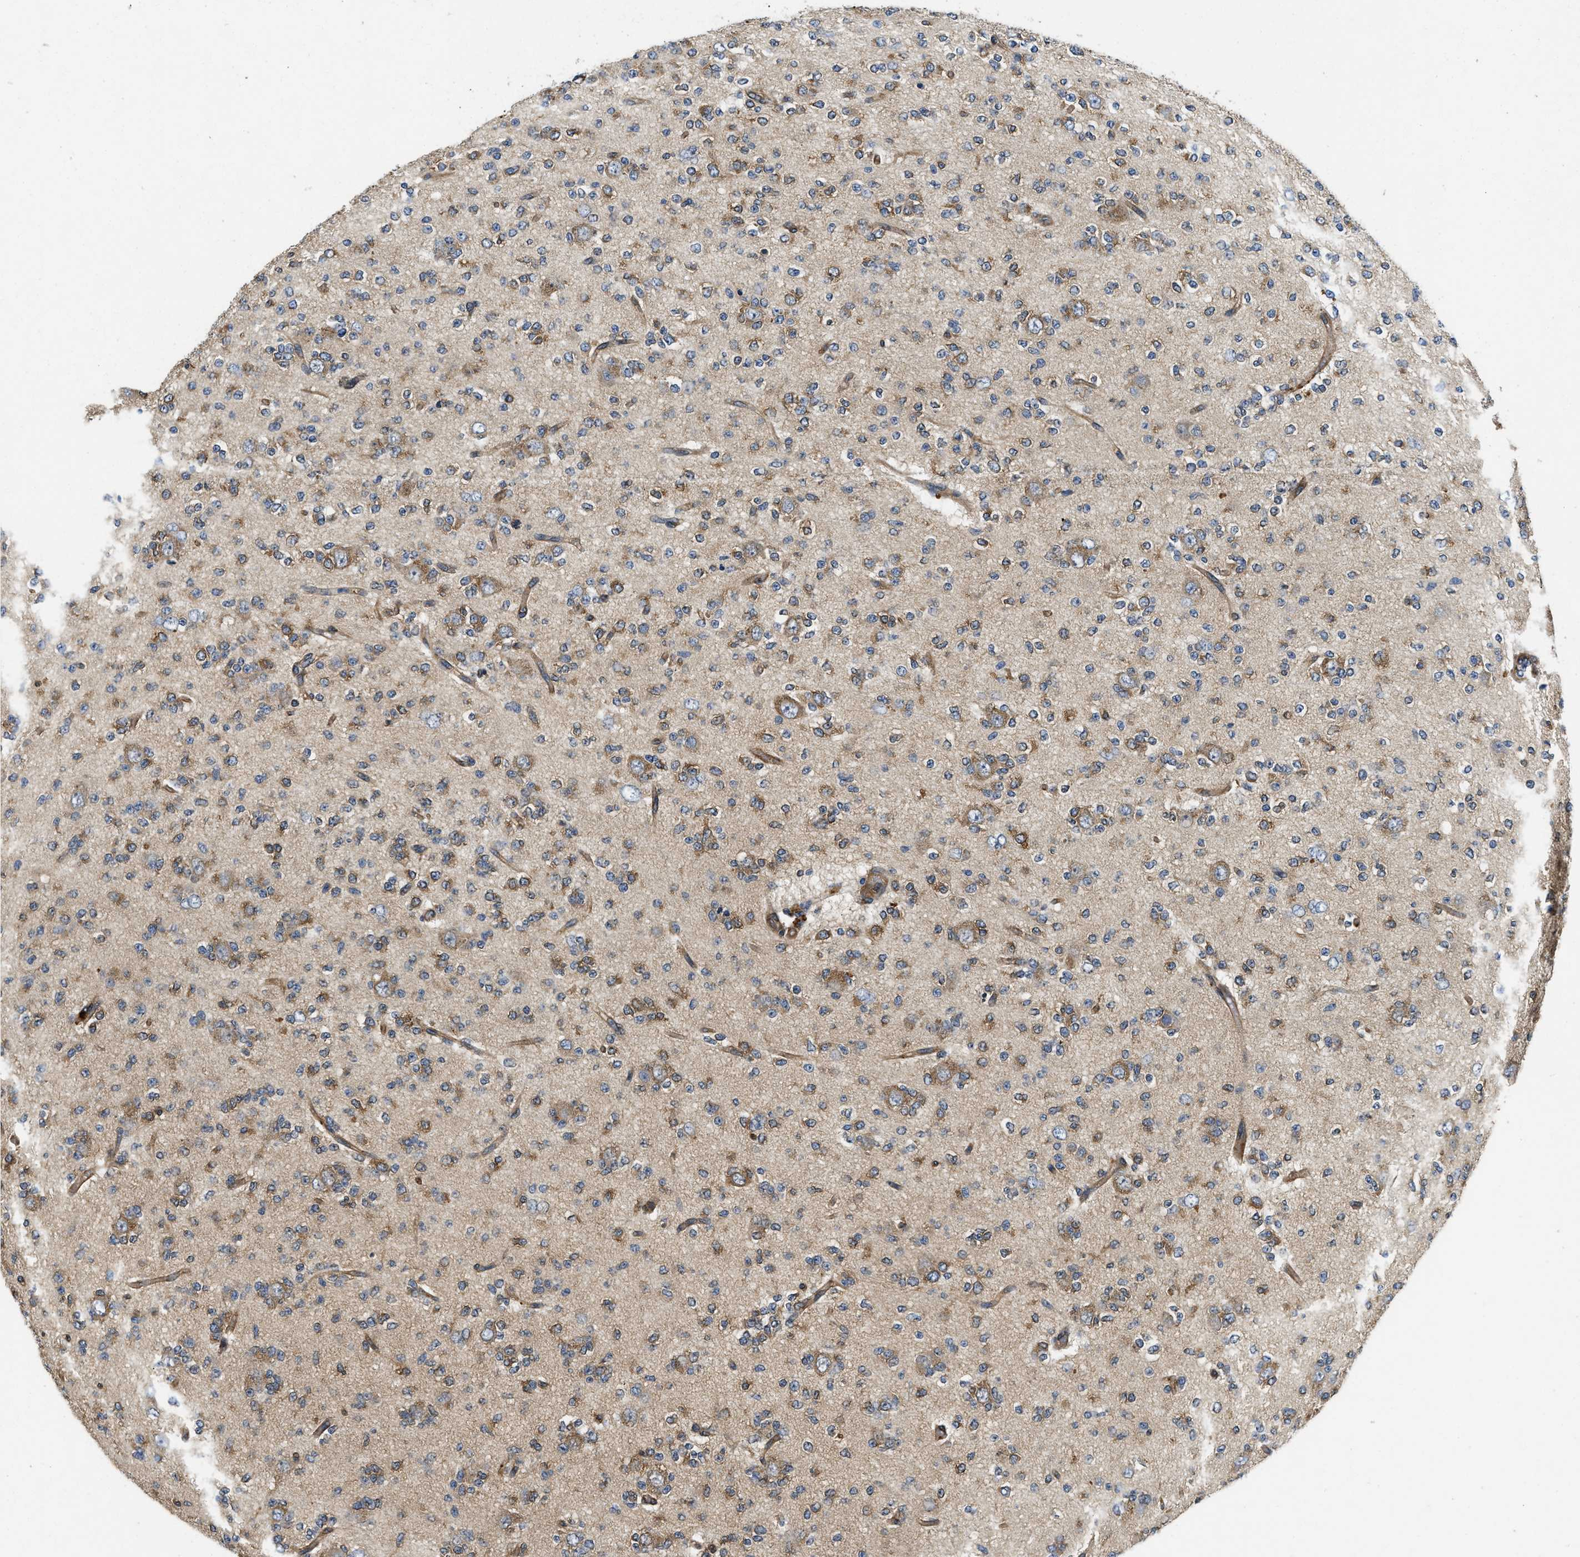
{"staining": {"intensity": "moderate", "quantity": "25%-75%", "location": "cytoplasmic/membranous"}, "tissue": "glioma", "cell_type": "Tumor cells", "image_type": "cancer", "snomed": [{"axis": "morphology", "description": "Glioma, malignant, Low grade"}, {"axis": "topography", "description": "Brain"}], "caption": "Protein expression analysis of glioma exhibits moderate cytoplasmic/membranous expression in approximately 25%-75% of tumor cells. (IHC, brightfield microscopy, high magnification).", "gene": "RAPH1", "patient": {"sex": "male", "age": 38}}